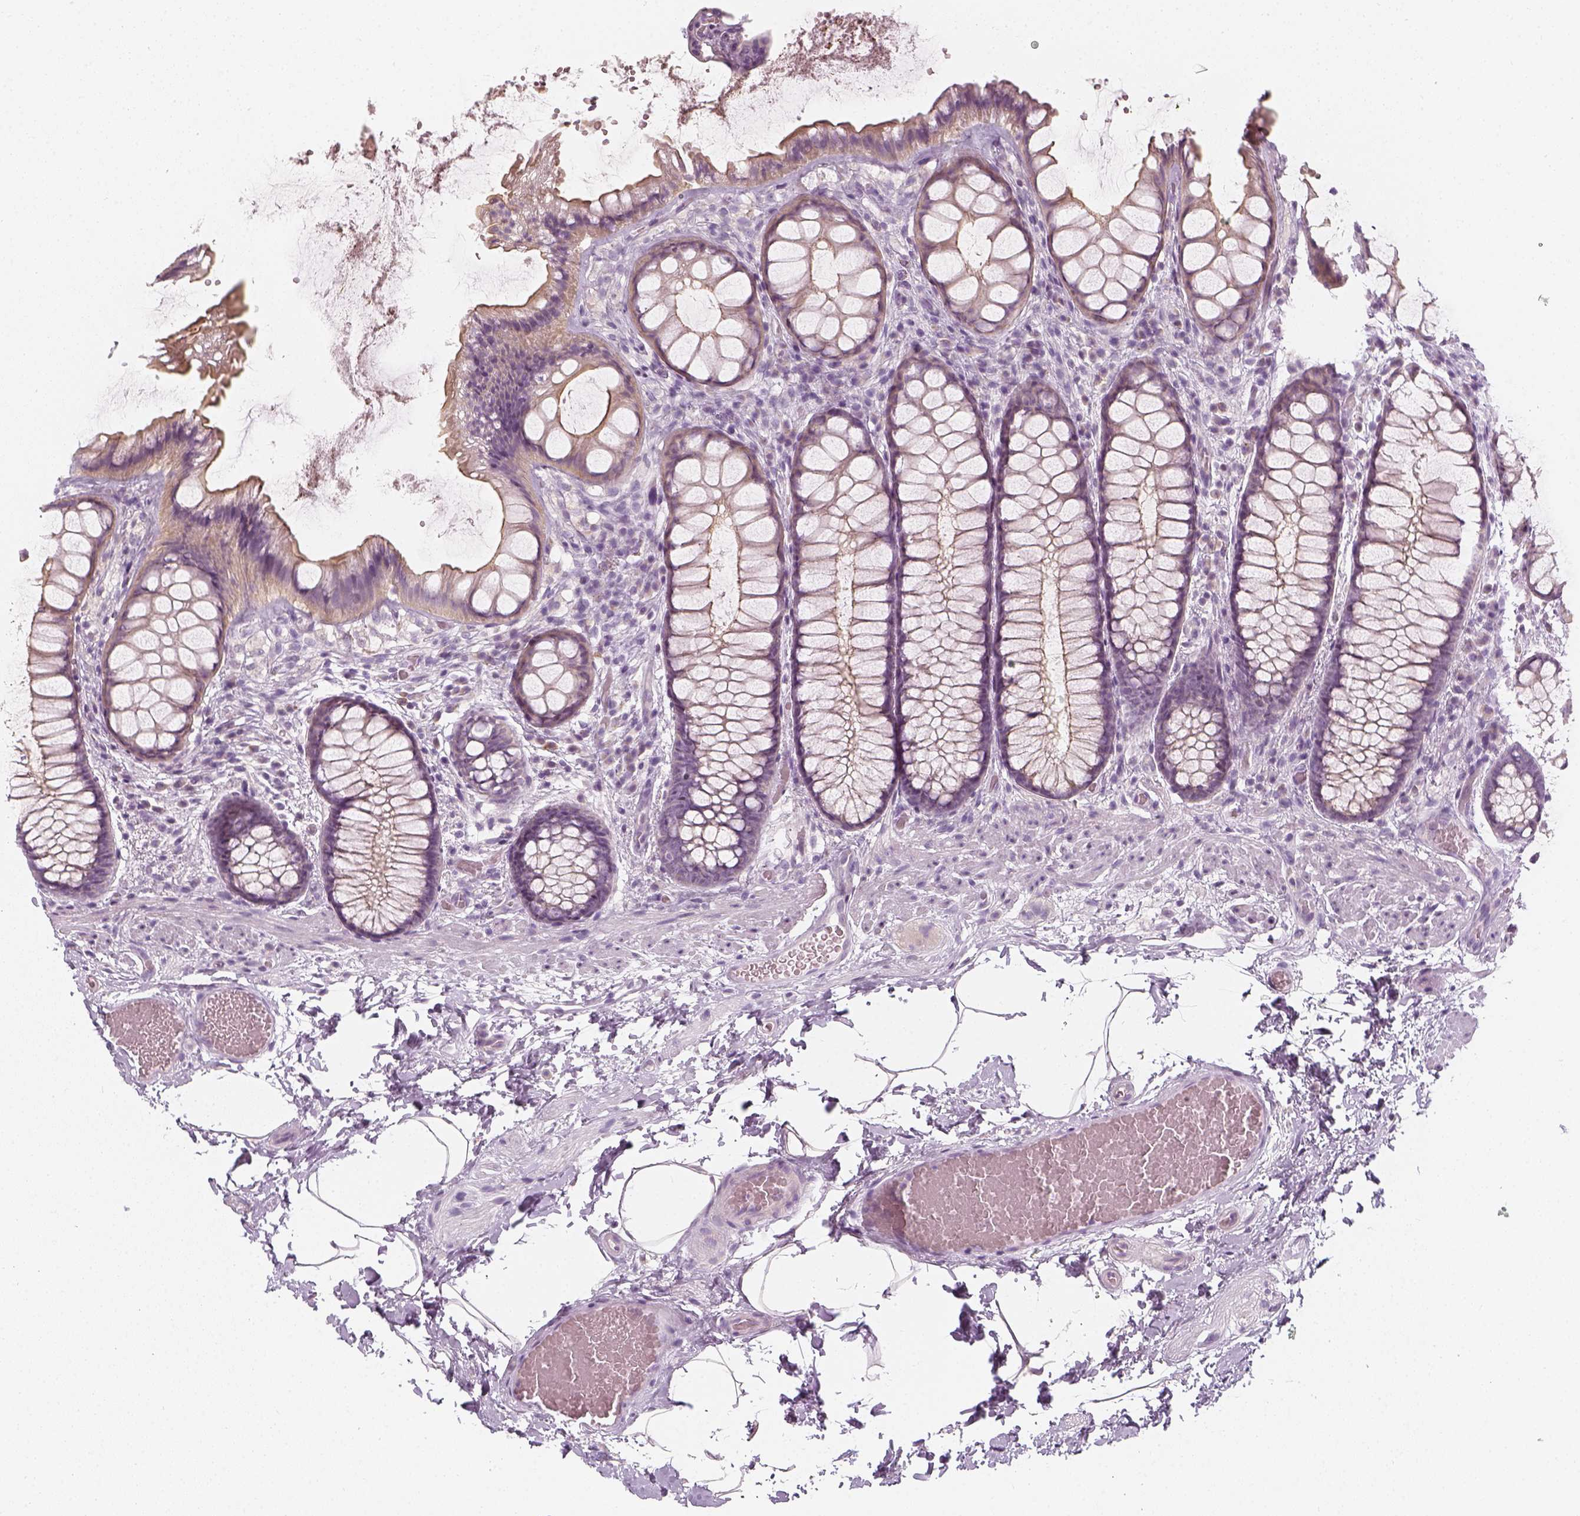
{"staining": {"intensity": "moderate", "quantity": "<25%", "location": "cytoplasmic/membranous"}, "tissue": "rectum", "cell_type": "Glandular cells", "image_type": "normal", "snomed": [{"axis": "morphology", "description": "Normal tissue, NOS"}, {"axis": "topography", "description": "Rectum"}], "caption": "Rectum stained with a brown dye displays moderate cytoplasmic/membranous positive positivity in about <25% of glandular cells.", "gene": "PRAME", "patient": {"sex": "female", "age": 62}}